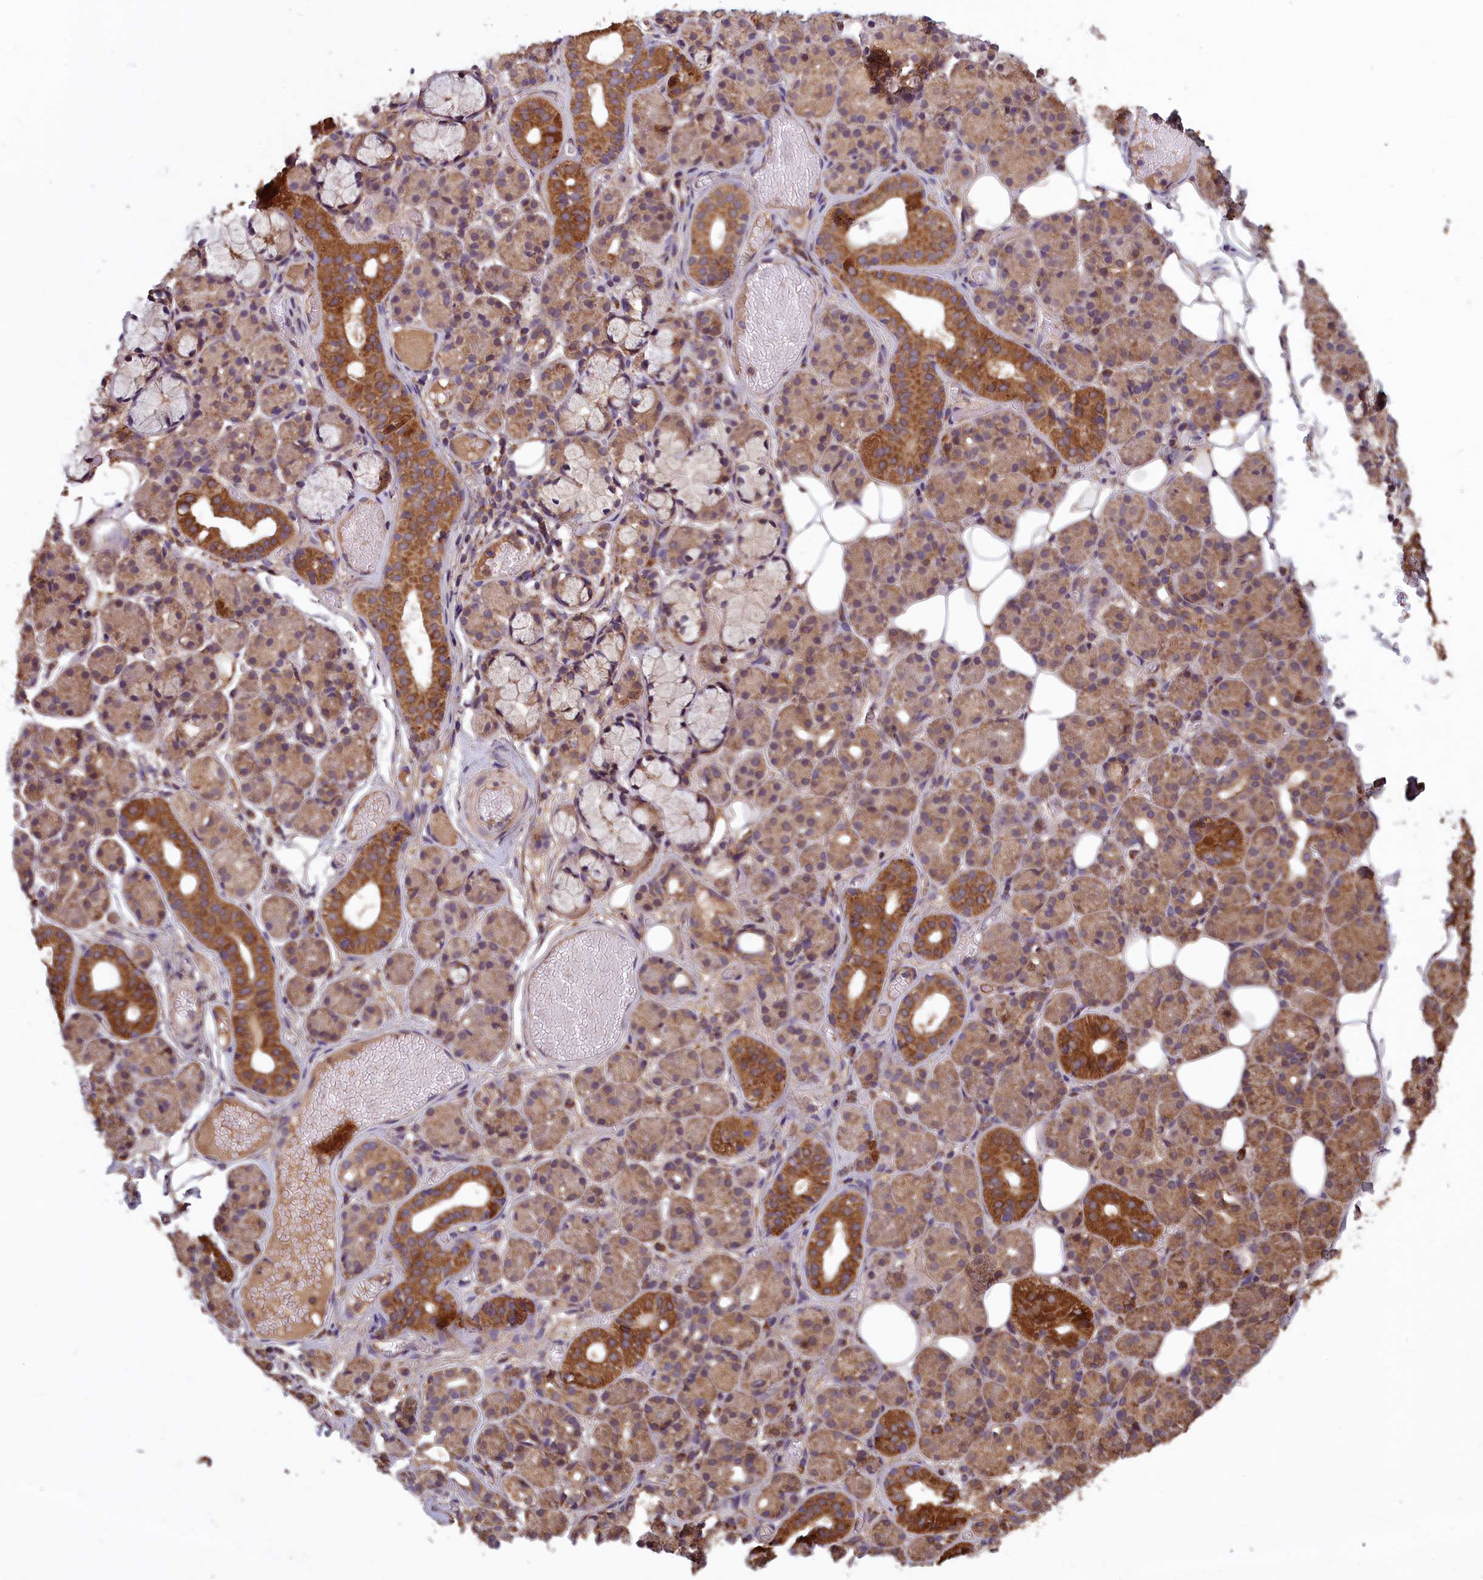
{"staining": {"intensity": "strong", "quantity": "25%-75%", "location": "cytoplasmic/membranous"}, "tissue": "salivary gland", "cell_type": "Glandular cells", "image_type": "normal", "snomed": [{"axis": "morphology", "description": "Normal tissue, NOS"}, {"axis": "topography", "description": "Salivary gland"}], "caption": "Glandular cells display high levels of strong cytoplasmic/membranous expression in about 25%-75% of cells in normal salivary gland. The protein is stained brown, and the nuclei are stained in blue (DAB (3,3'-diaminobenzidine) IHC with brightfield microscopy, high magnification).", "gene": "CCDC15", "patient": {"sex": "male", "age": 63}}